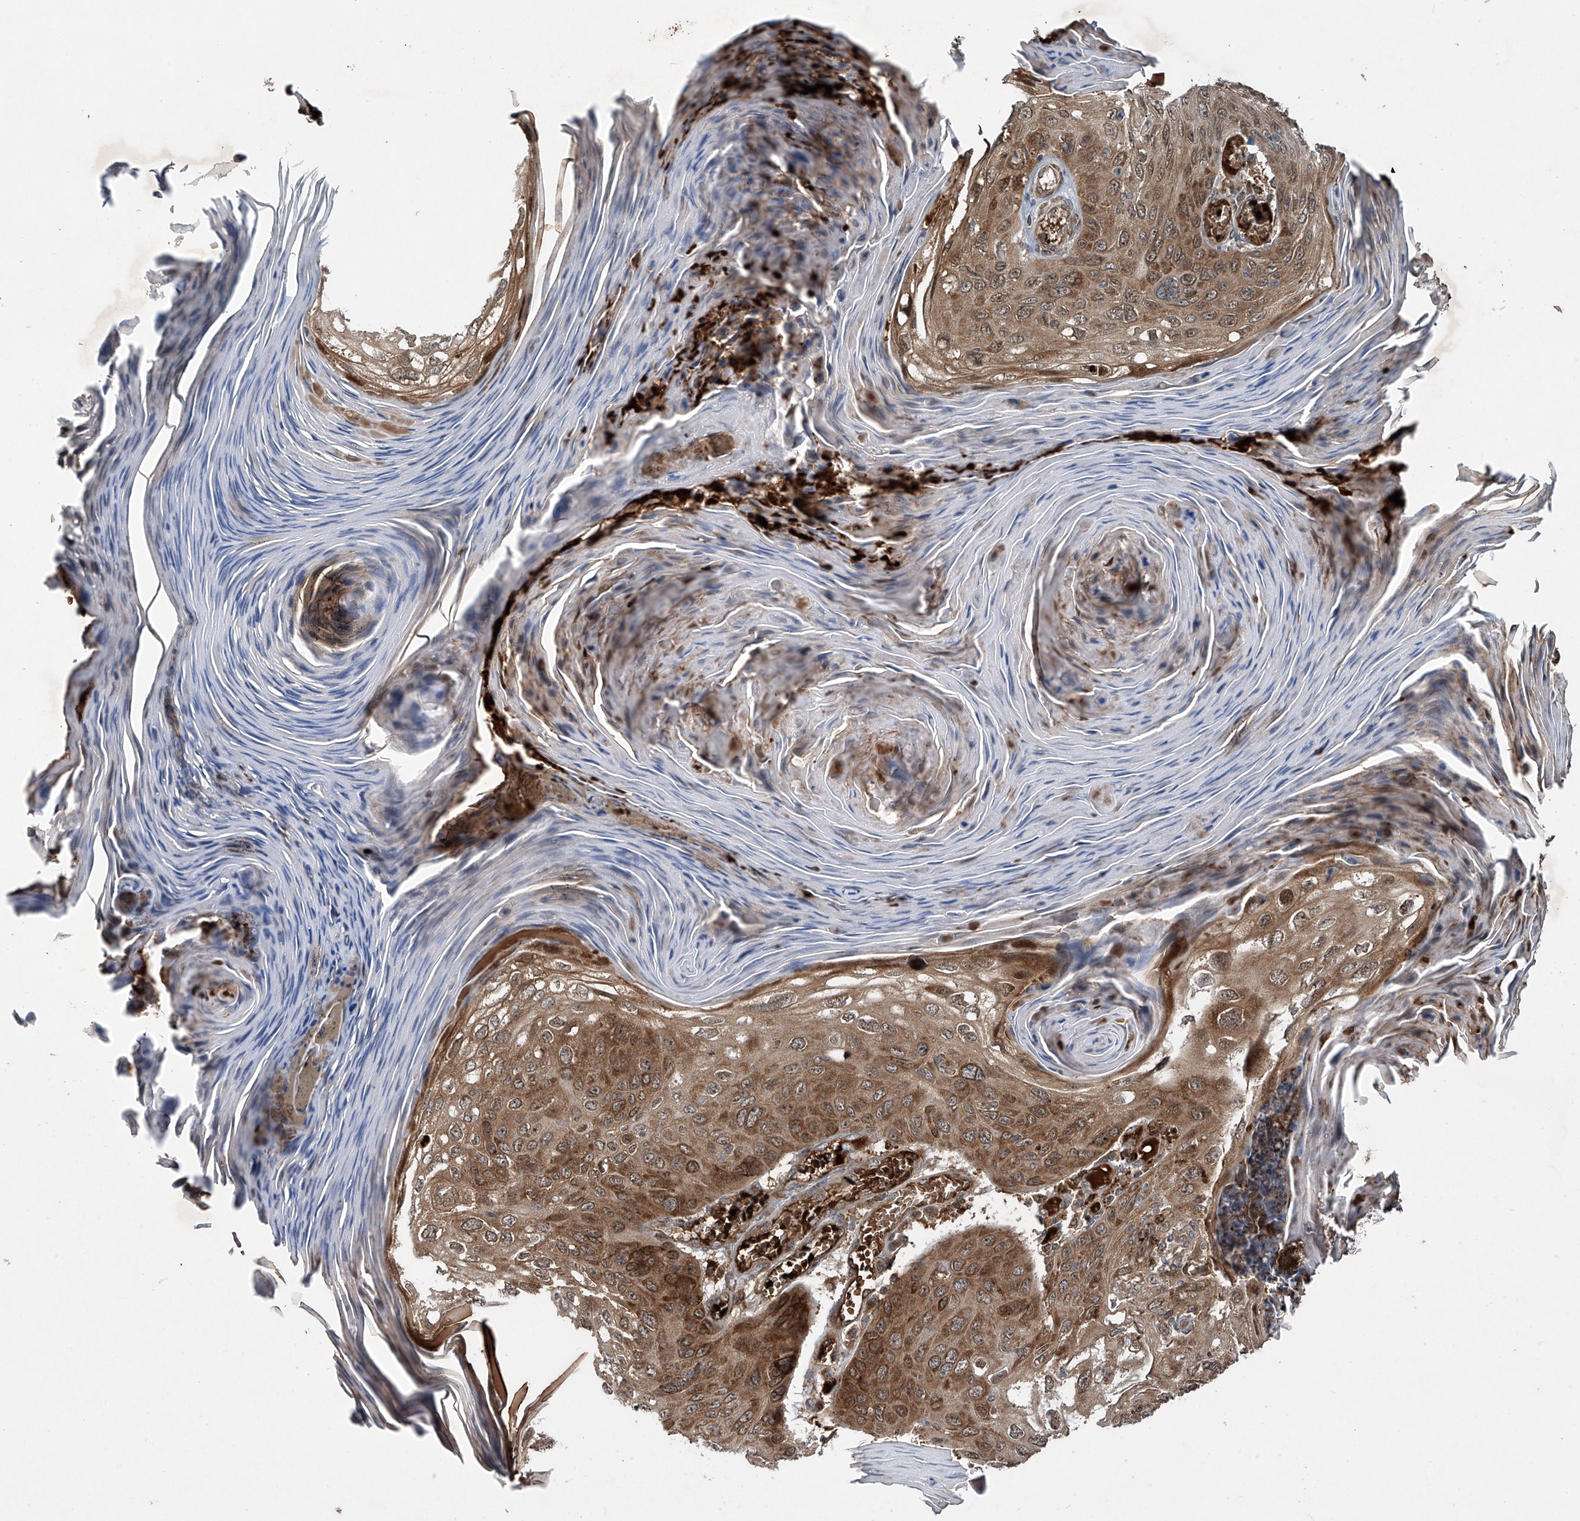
{"staining": {"intensity": "moderate", "quantity": ">75%", "location": "cytoplasmic/membranous"}, "tissue": "skin cancer", "cell_type": "Tumor cells", "image_type": "cancer", "snomed": [{"axis": "morphology", "description": "Squamous cell carcinoma, NOS"}, {"axis": "topography", "description": "Skin"}], "caption": "Human squamous cell carcinoma (skin) stained for a protein (brown) shows moderate cytoplasmic/membranous positive staining in approximately >75% of tumor cells.", "gene": "ZDHHC9", "patient": {"sex": "female", "age": 90}}